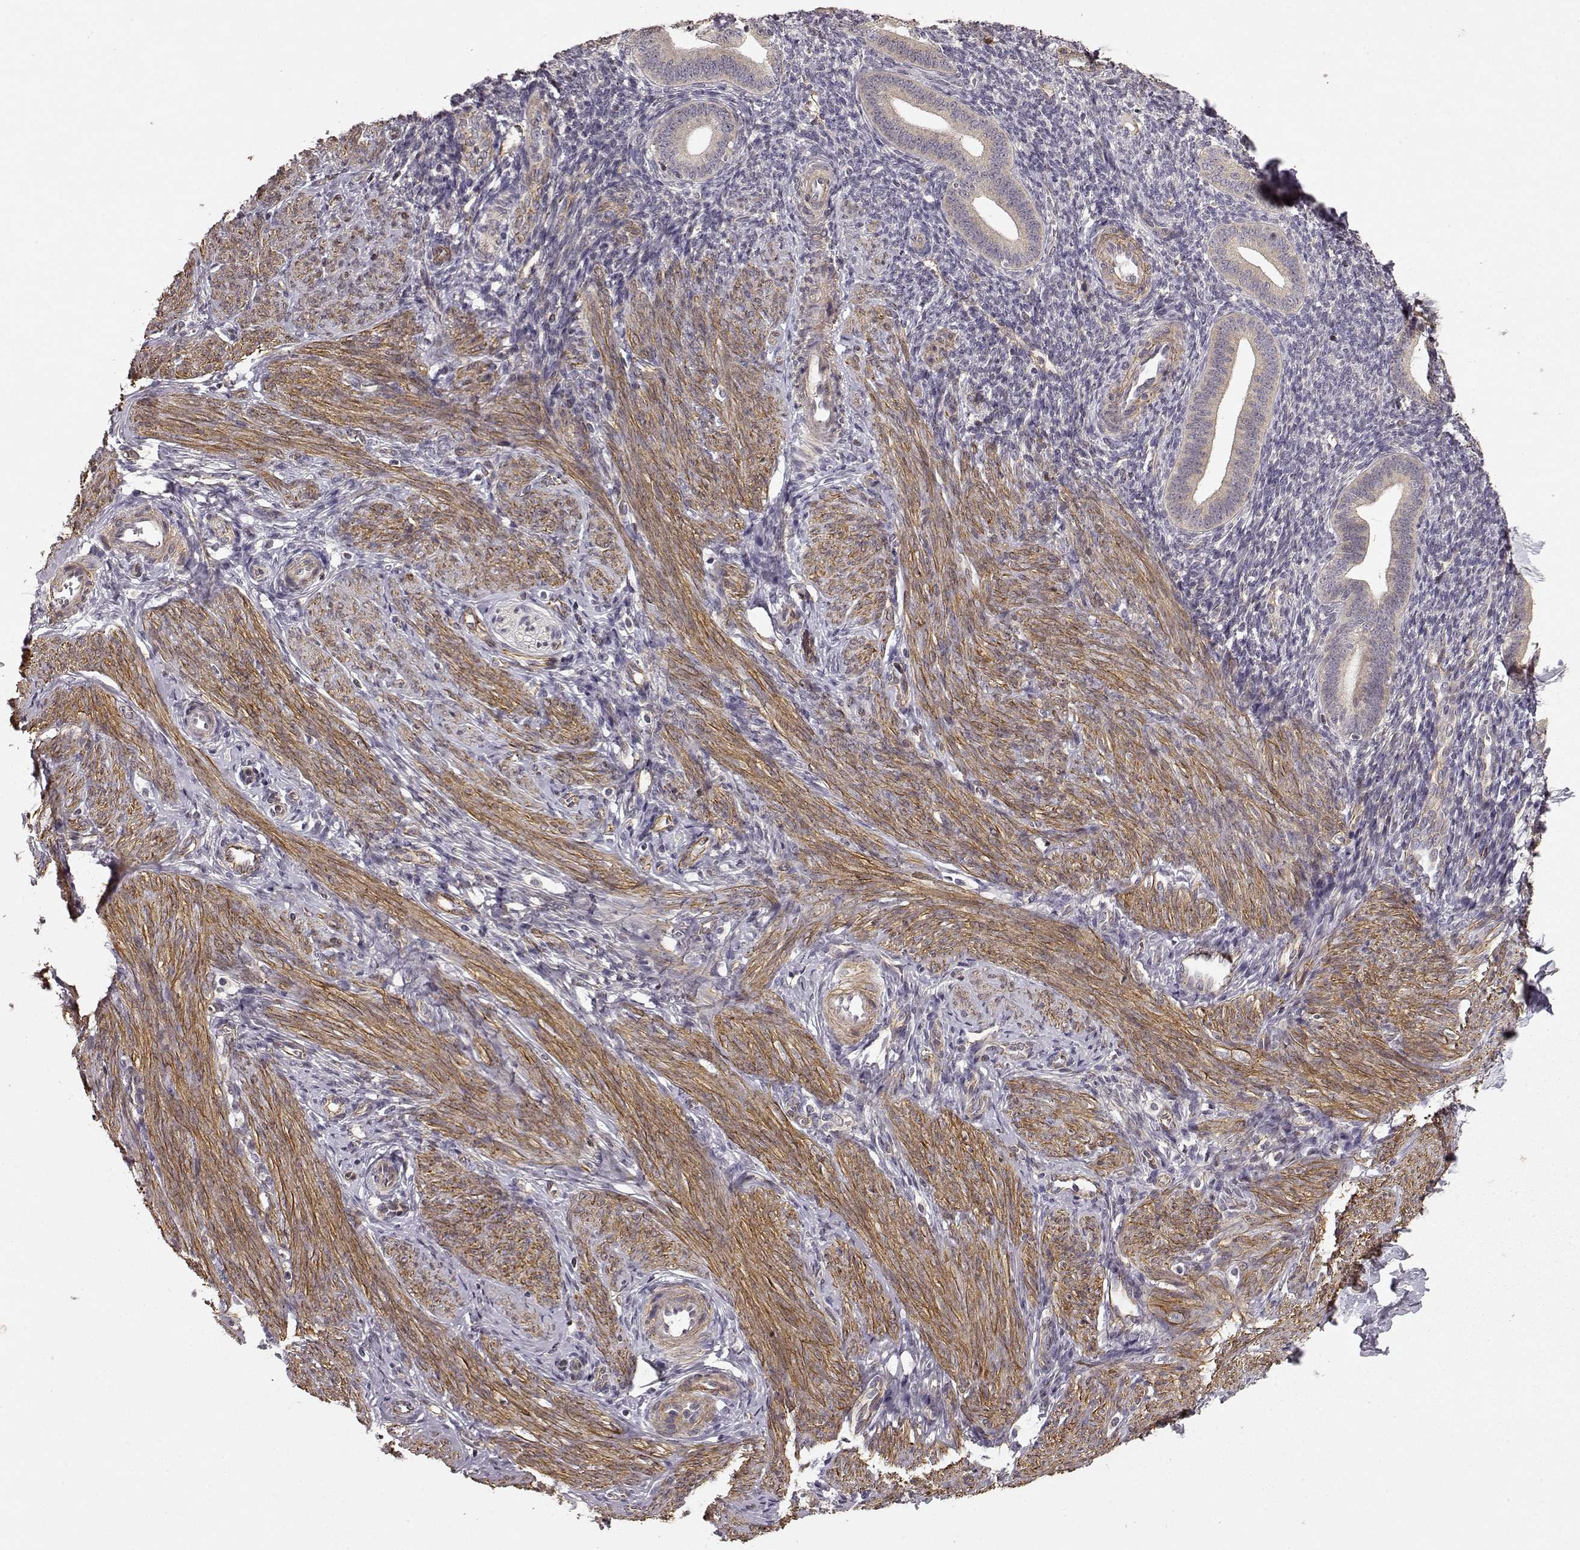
{"staining": {"intensity": "moderate", "quantity": "<25%", "location": "cytoplasmic/membranous"}, "tissue": "endometrium", "cell_type": "Cells in endometrial stroma", "image_type": "normal", "snomed": [{"axis": "morphology", "description": "Normal tissue, NOS"}, {"axis": "topography", "description": "Endometrium"}], "caption": "Immunohistochemistry (IHC) histopathology image of benign human endometrium stained for a protein (brown), which demonstrates low levels of moderate cytoplasmic/membranous staining in approximately <25% of cells in endometrial stroma.", "gene": "BACH2", "patient": {"sex": "female", "age": 40}}